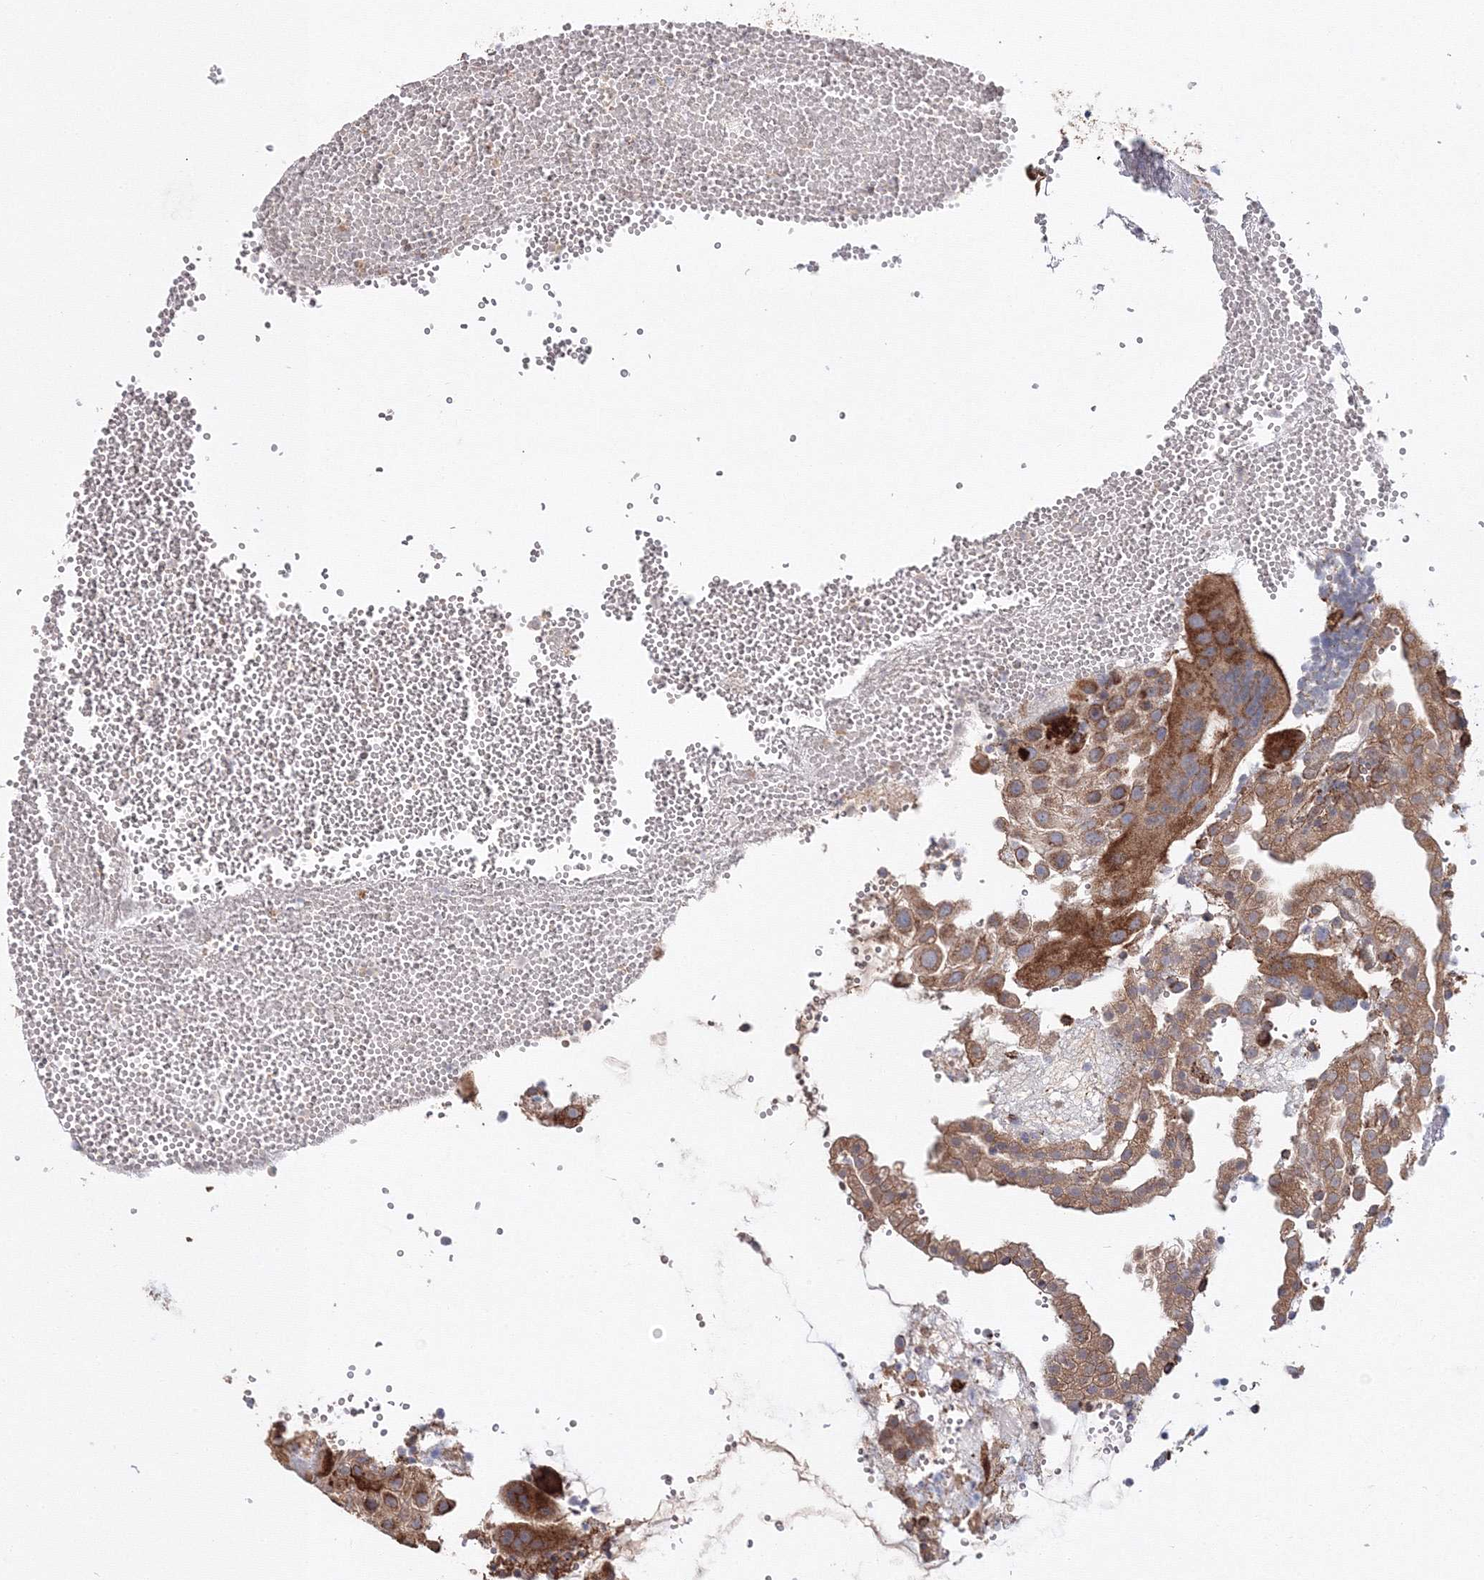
{"staining": {"intensity": "strong", "quantity": ">75%", "location": "cytoplasmic/membranous"}, "tissue": "placenta", "cell_type": "Decidual cells", "image_type": "normal", "snomed": [{"axis": "morphology", "description": "Normal tissue, NOS"}, {"axis": "topography", "description": "Placenta"}], "caption": "Brown immunohistochemical staining in normal human placenta demonstrates strong cytoplasmic/membranous expression in approximately >75% of decidual cells. Immunohistochemistry stains the protein in brown and the nuclei are stained blue.", "gene": "DDO", "patient": {"sex": "female", "age": 18}}